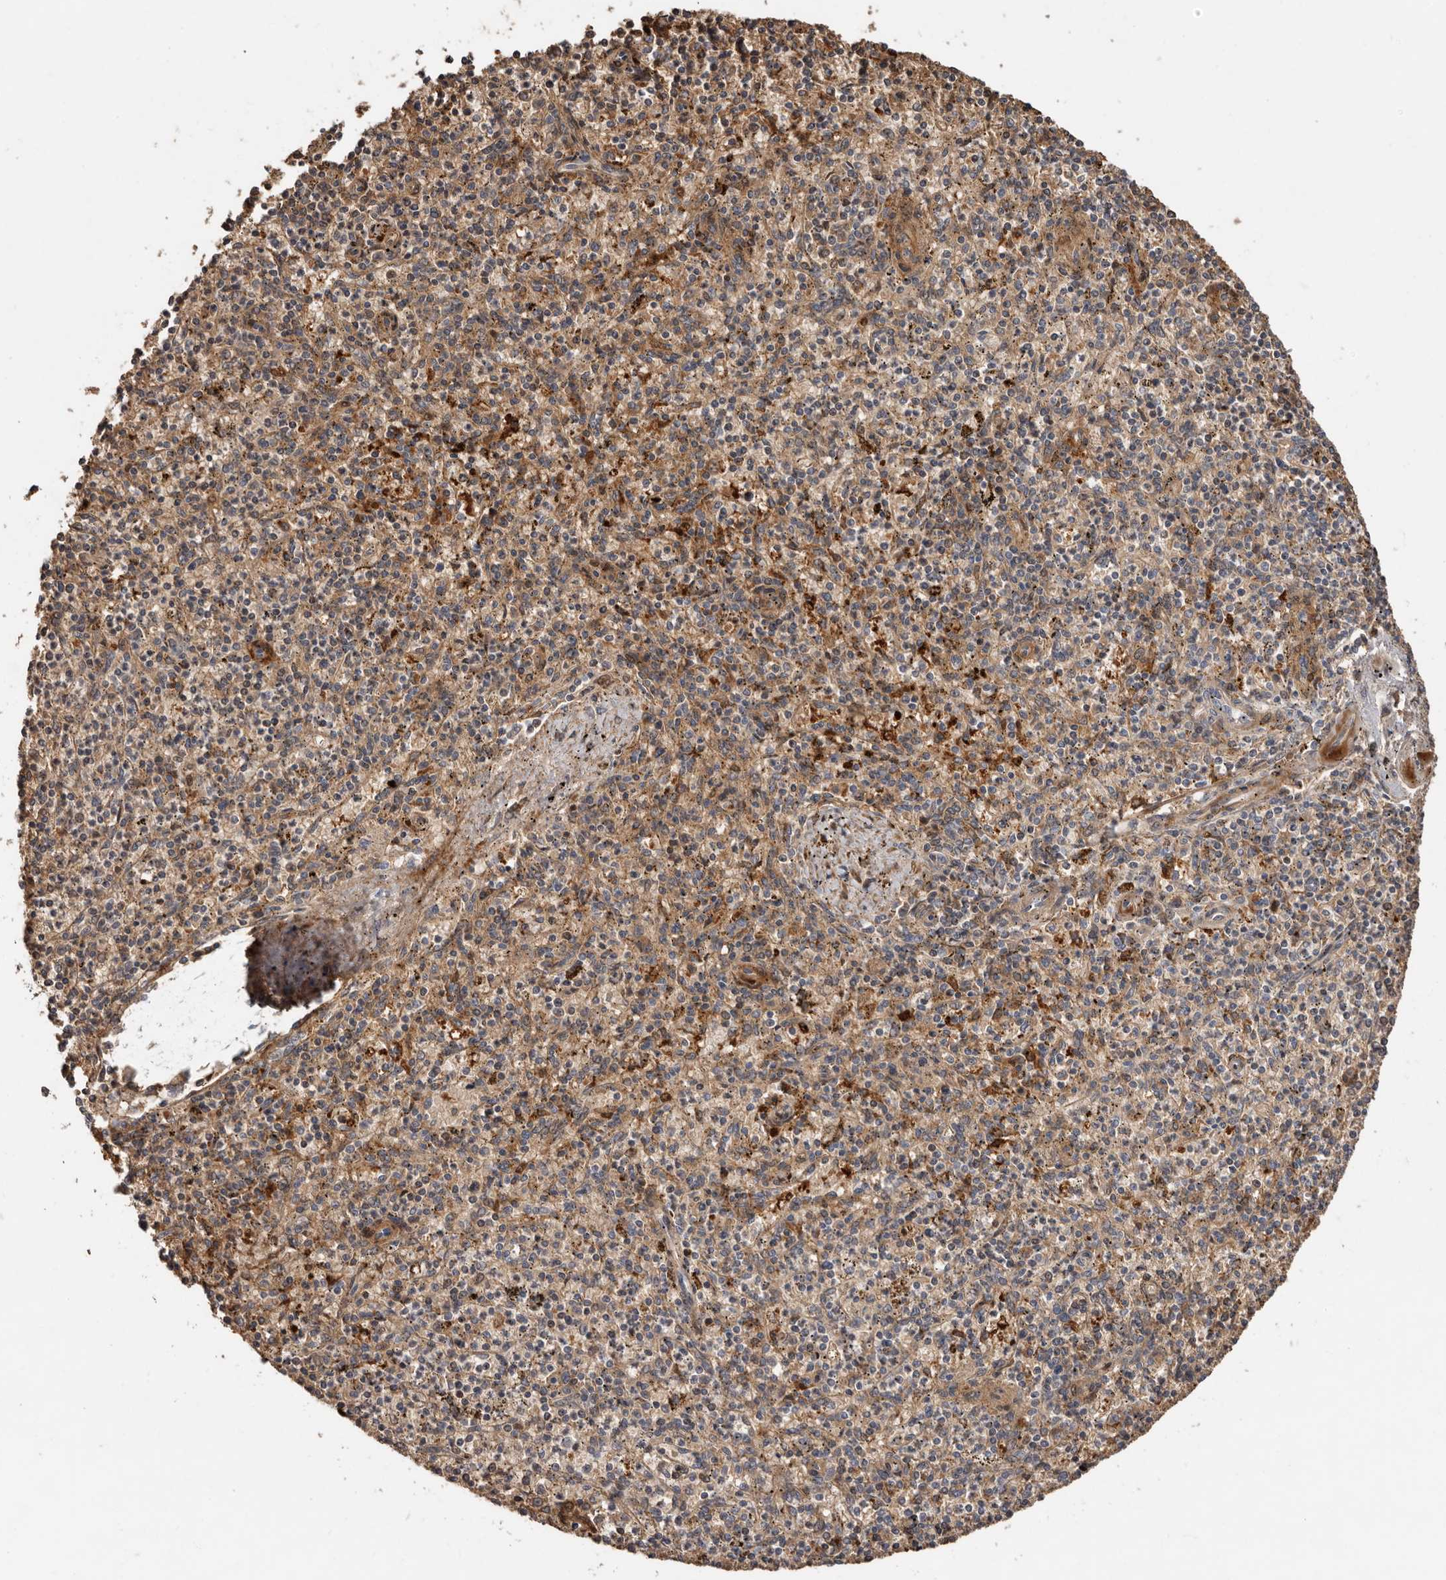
{"staining": {"intensity": "moderate", "quantity": "25%-75%", "location": "cytoplasmic/membranous"}, "tissue": "spleen", "cell_type": "Cells in red pulp", "image_type": "normal", "snomed": [{"axis": "morphology", "description": "Normal tissue, NOS"}, {"axis": "topography", "description": "Spleen"}], "caption": "A brown stain shows moderate cytoplasmic/membranous staining of a protein in cells in red pulp of unremarkable human spleen. The protein of interest is stained brown, and the nuclei are stained in blue (DAB (3,3'-diaminobenzidine) IHC with brightfield microscopy, high magnification).", "gene": "GOT1L1", "patient": {"sex": "male", "age": 72}}